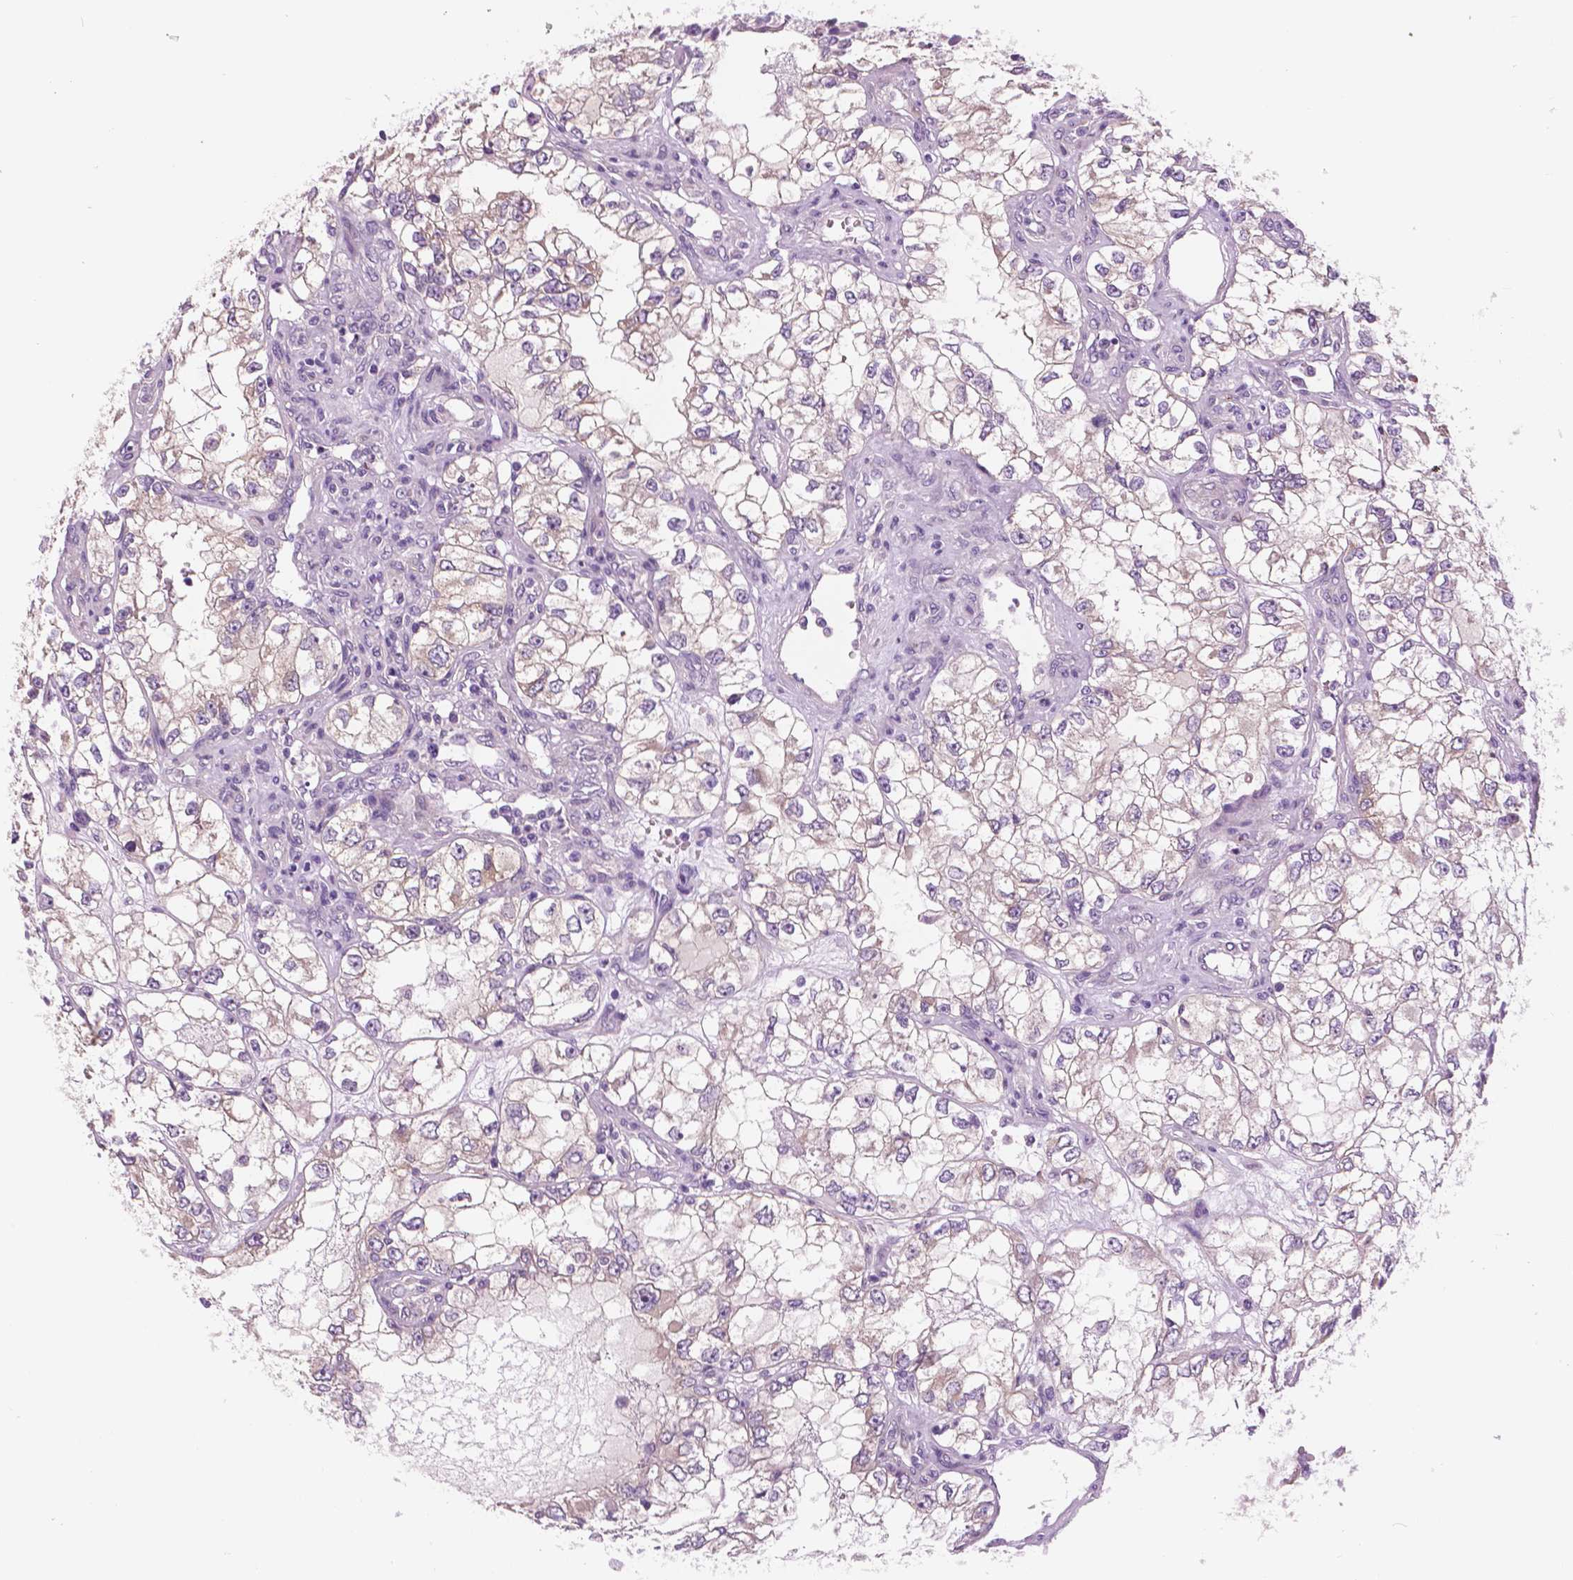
{"staining": {"intensity": "negative", "quantity": "none", "location": "none"}, "tissue": "renal cancer", "cell_type": "Tumor cells", "image_type": "cancer", "snomed": [{"axis": "morphology", "description": "Adenocarcinoma, NOS"}, {"axis": "topography", "description": "Kidney"}], "caption": "The IHC micrograph has no significant staining in tumor cells of renal cancer (adenocarcinoma) tissue. Nuclei are stained in blue.", "gene": "SERPINI1", "patient": {"sex": "female", "age": 59}}